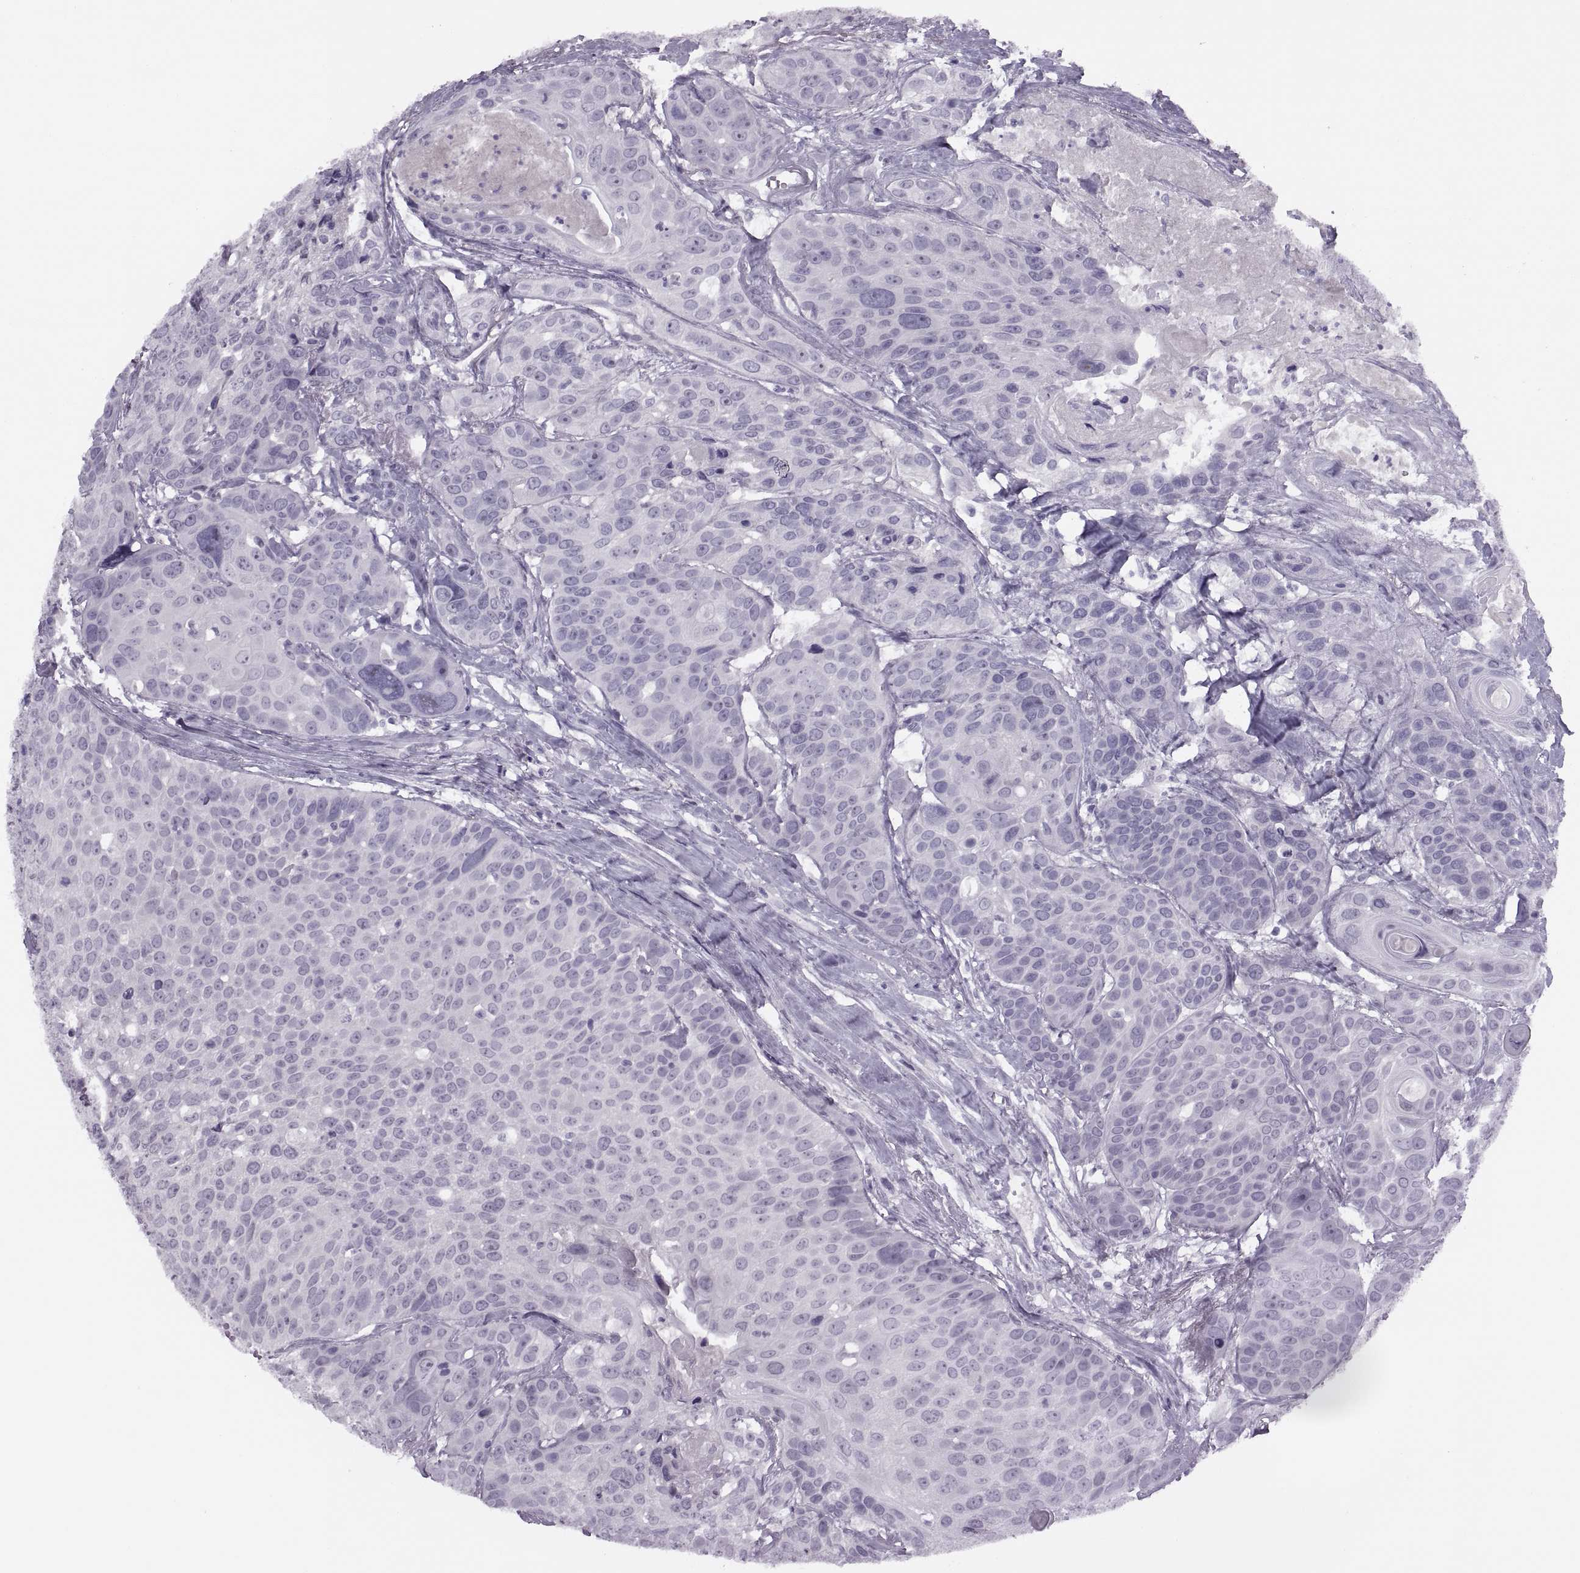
{"staining": {"intensity": "negative", "quantity": "none", "location": "none"}, "tissue": "head and neck cancer", "cell_type": "Tumor cells", "image_type": "cancer", "snomed": [{"axis": "morphology", "description": "Squamous cell carcinoma, NOS"}, {"axis": "topography", "description": "Oral tissue"}, {"axis": "topography", "description": "Head-Neck"}], "caption": "A histopathology image of human head and neck squamous cell carcinoma is negative for staining in tumor cells. (DAB (3,3'-diaminobenzidine) immunohistochemistry visualized using brightfield microscopy, high magnification).", "gene": "FAM24A", "patient": {"sex": "male", "age": 56}}